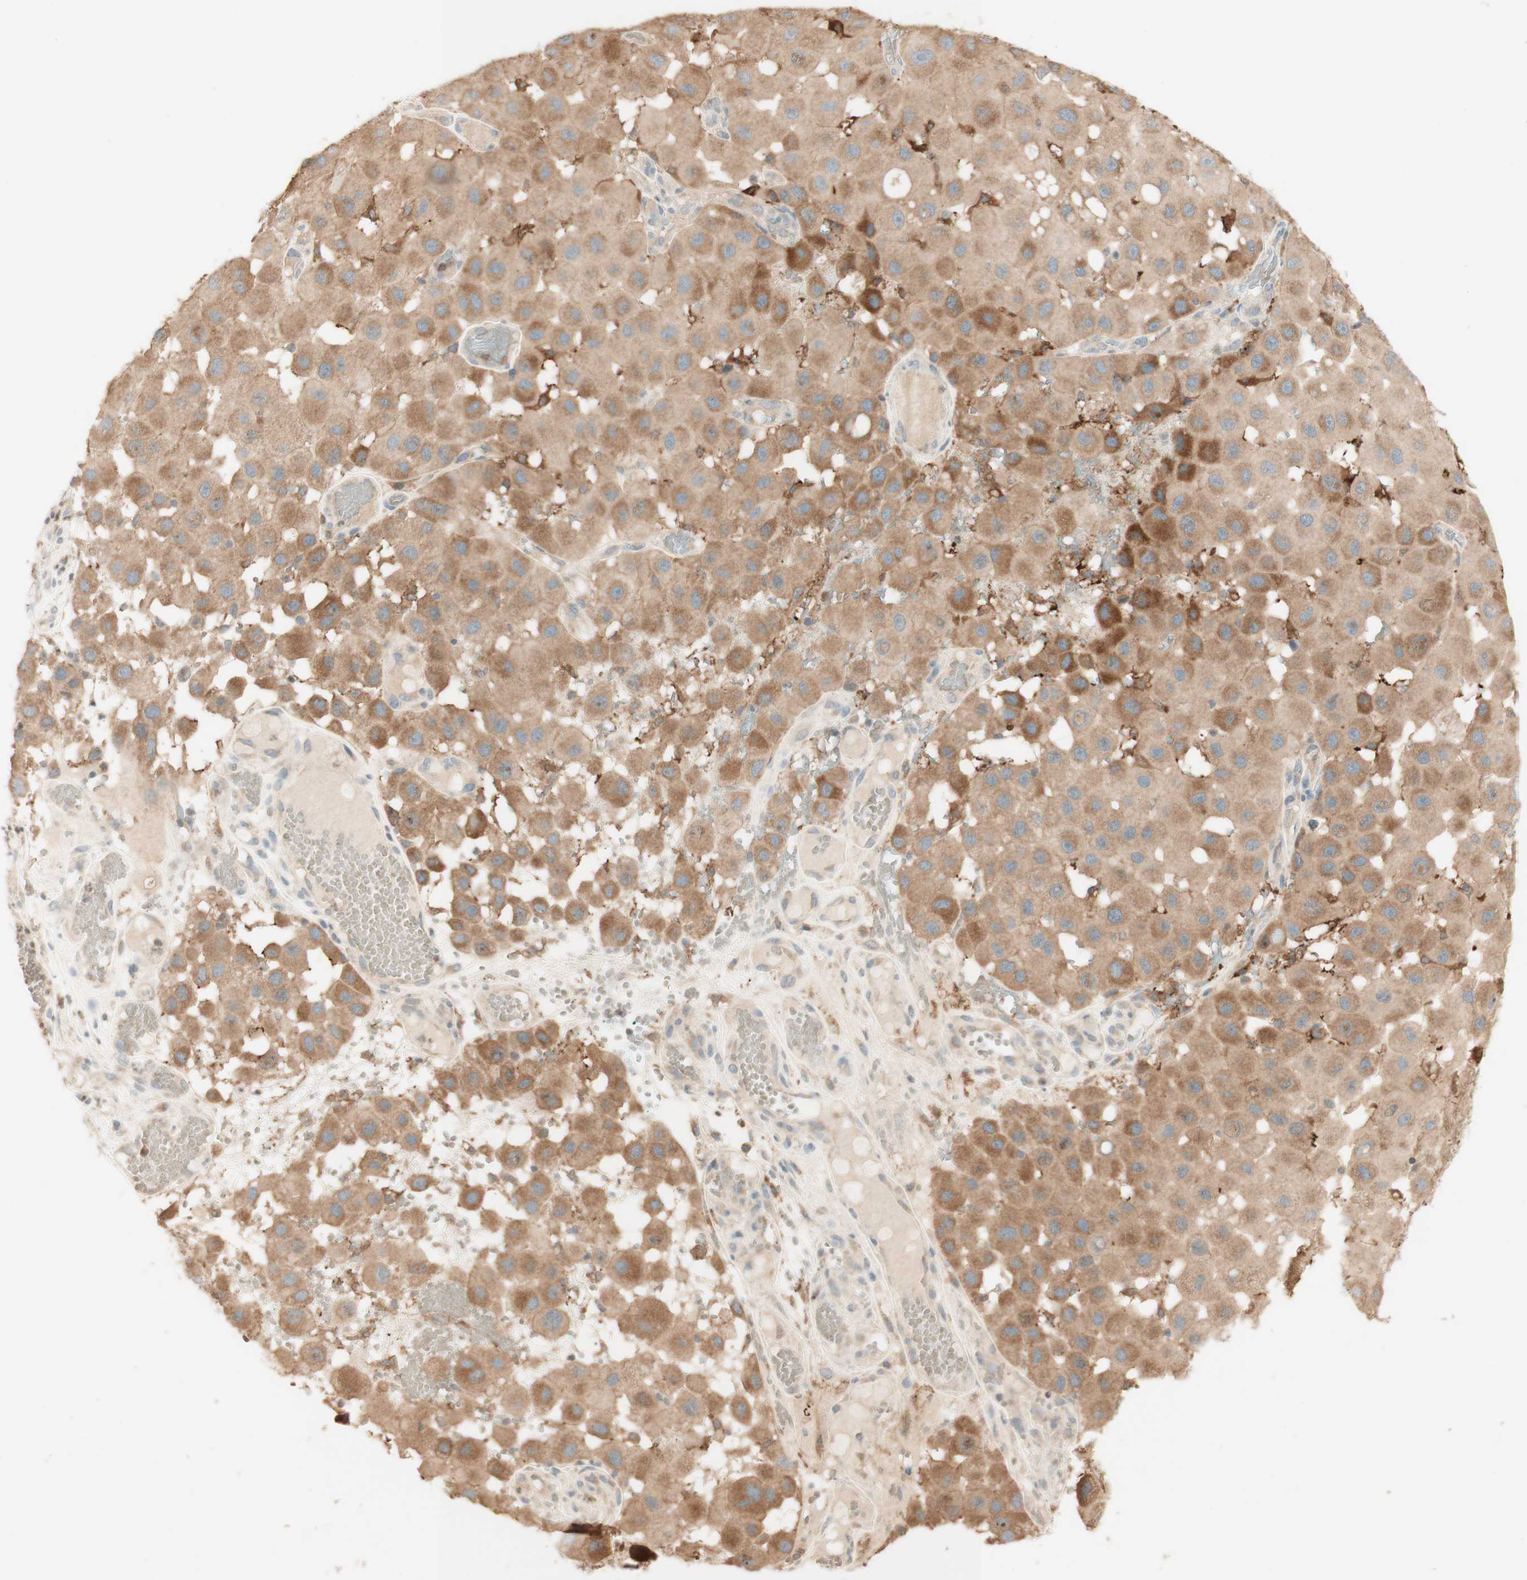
{"staining": {"intensity": "moderate", "quantity": ">75%", "location": "cytoplasmic/membranous"}, "tissue": "melanoma", "cell_type": "Tumor cells", "image_type": "cancer", "snomed": [{"axis": "morphology", "description": "Malignant melanoma, NOS"}, {"axis": "topography", "description": "Skin"}], "caption": "An image of malignant melanoma stained for a protein shows moderate cytoplasmic/membranous brown staining in tumor cells.", "gene": "CLCN2", "patient": {"sex": "female", "age": 81}}